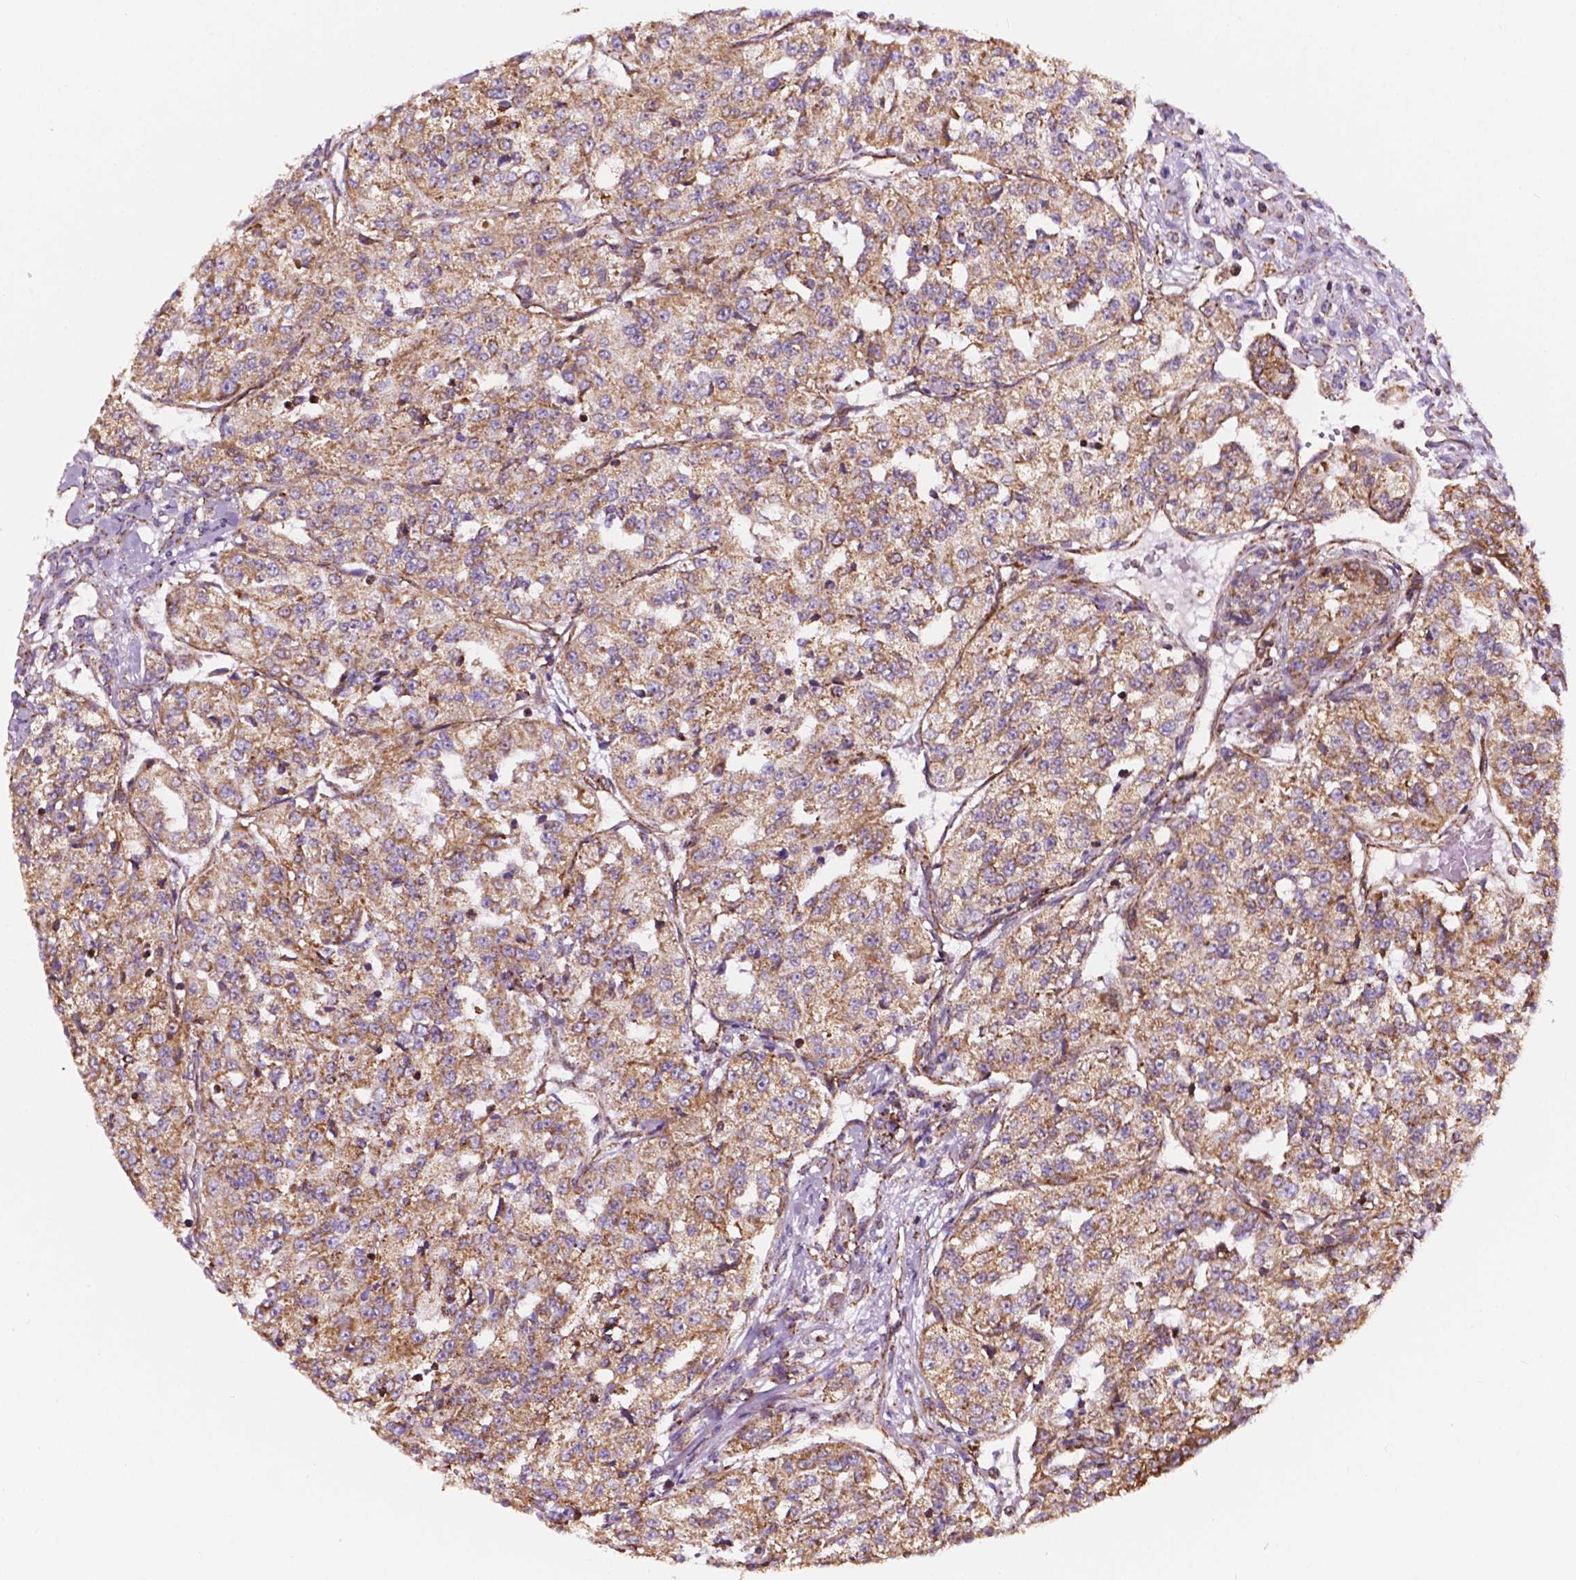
{"staining": {"intensity": "moderate", "quantity": ">75%", "location": "cytoplasmic/membranous"}, "tissue": "renal cancer", "cell_type": "Tumor cells", "image_type": "cancer", "snomed": [{"axis": "morphology", "description": "Adenocarcinoma, NOS"}, {"axis": "topography", "description": "Kidney"}], "caption": "Adenocarcinoma (renal) stained for a protein displays moderate cytoplasmic/membranous positivity in tumor cells.", "gene": "GEMIN4", "patient": {"sex": "female", "age": 63}}